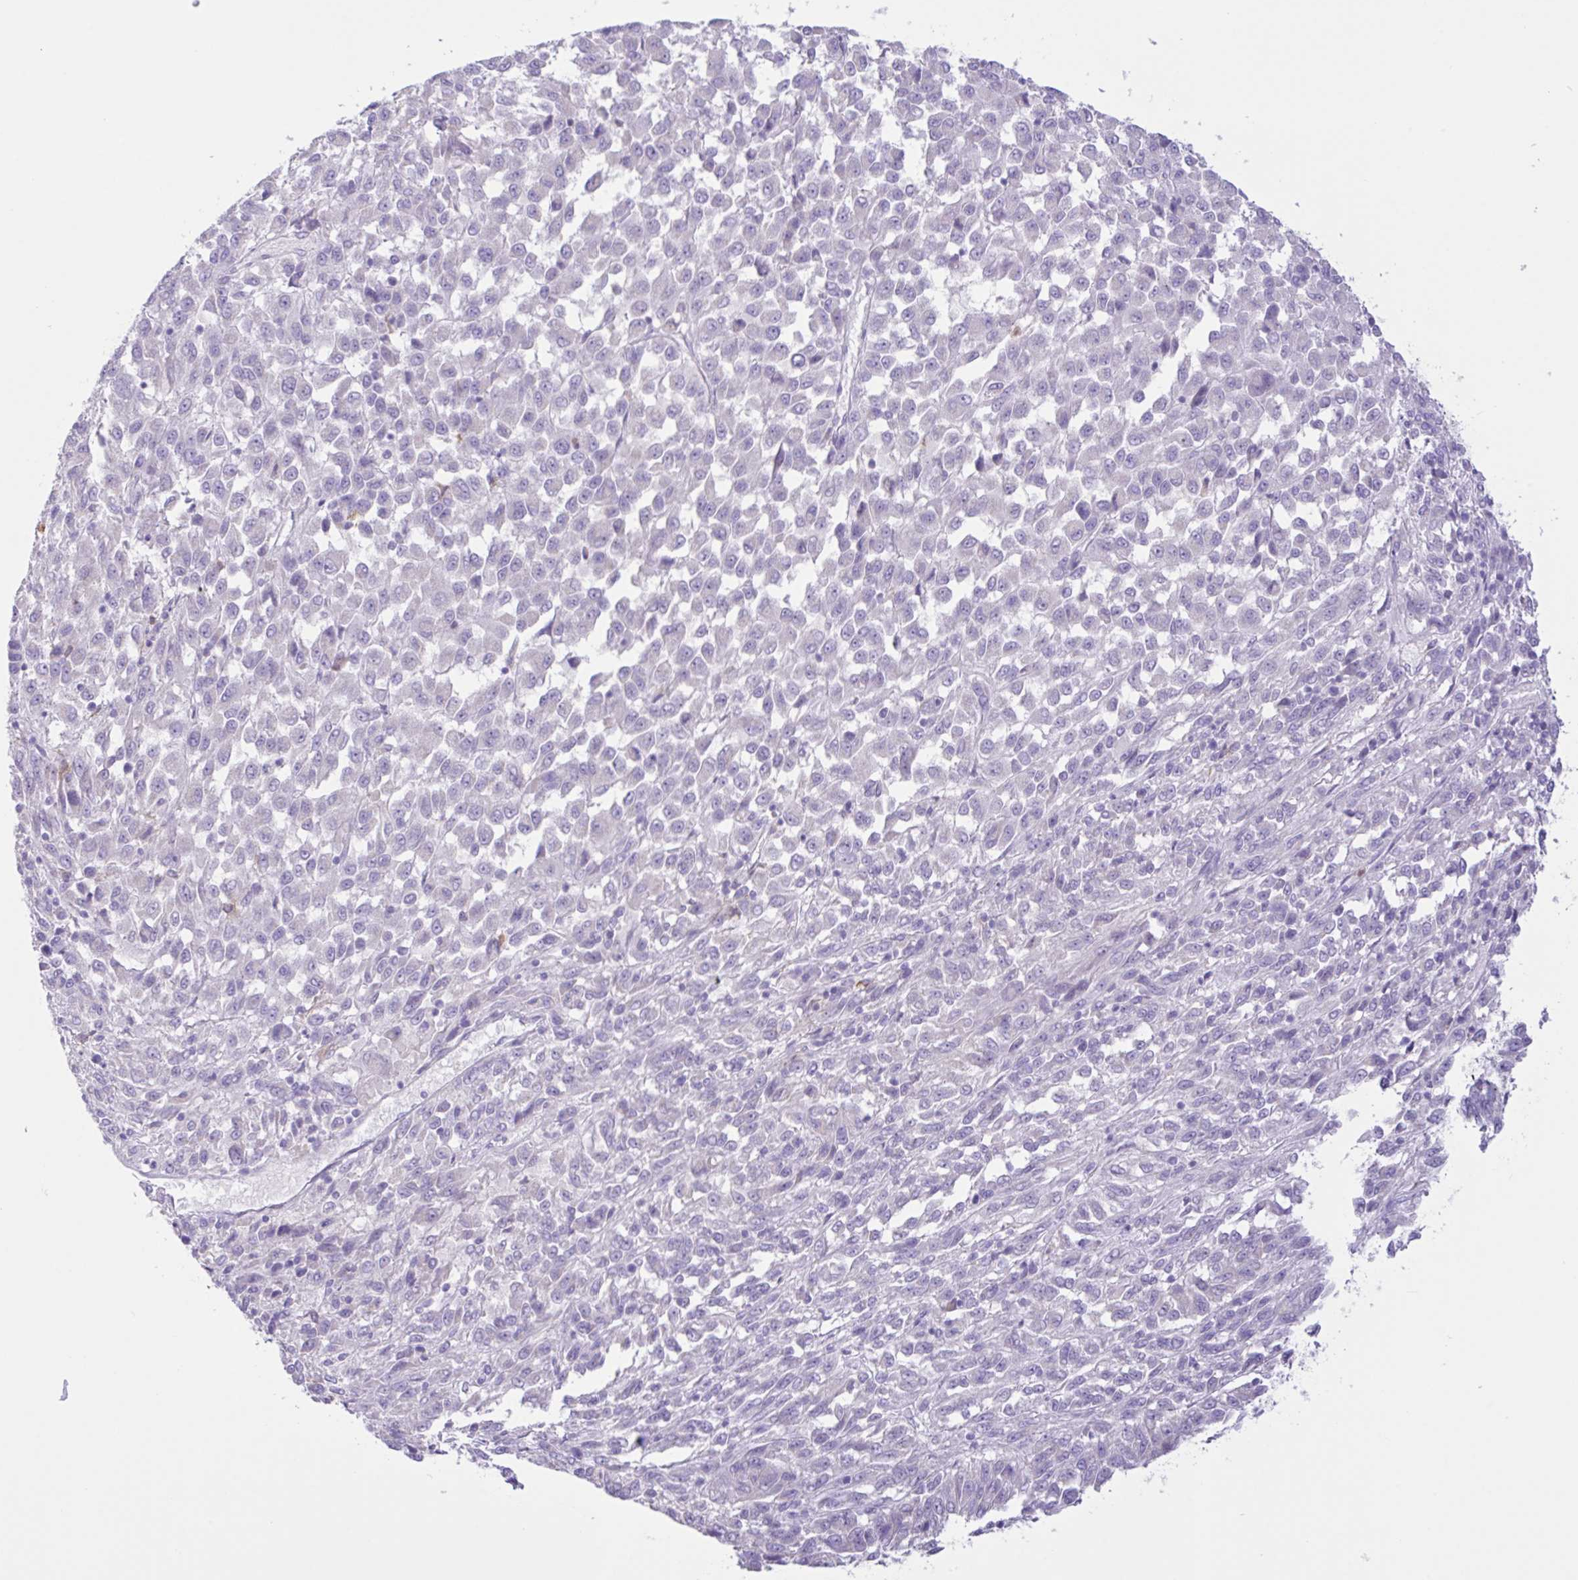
{"staining": {"intensity": "negative", "quantity": "none", "location": "none"}, "tissue": "melanoma", "cell_type": "Tumor cells", "image_type": "cancer", "snomed": [{"axis": "morphology", "description": "Malignant melanoma, Metastatic site"}, {"axis": "topography", "description": "Lung"}], "caption": "This is an immunohistochemistry (IHC) image of melanoma. There is no positivity in tumor cells.", "gene": "CST11", "patient": {"sex": "male", "age": 64}}